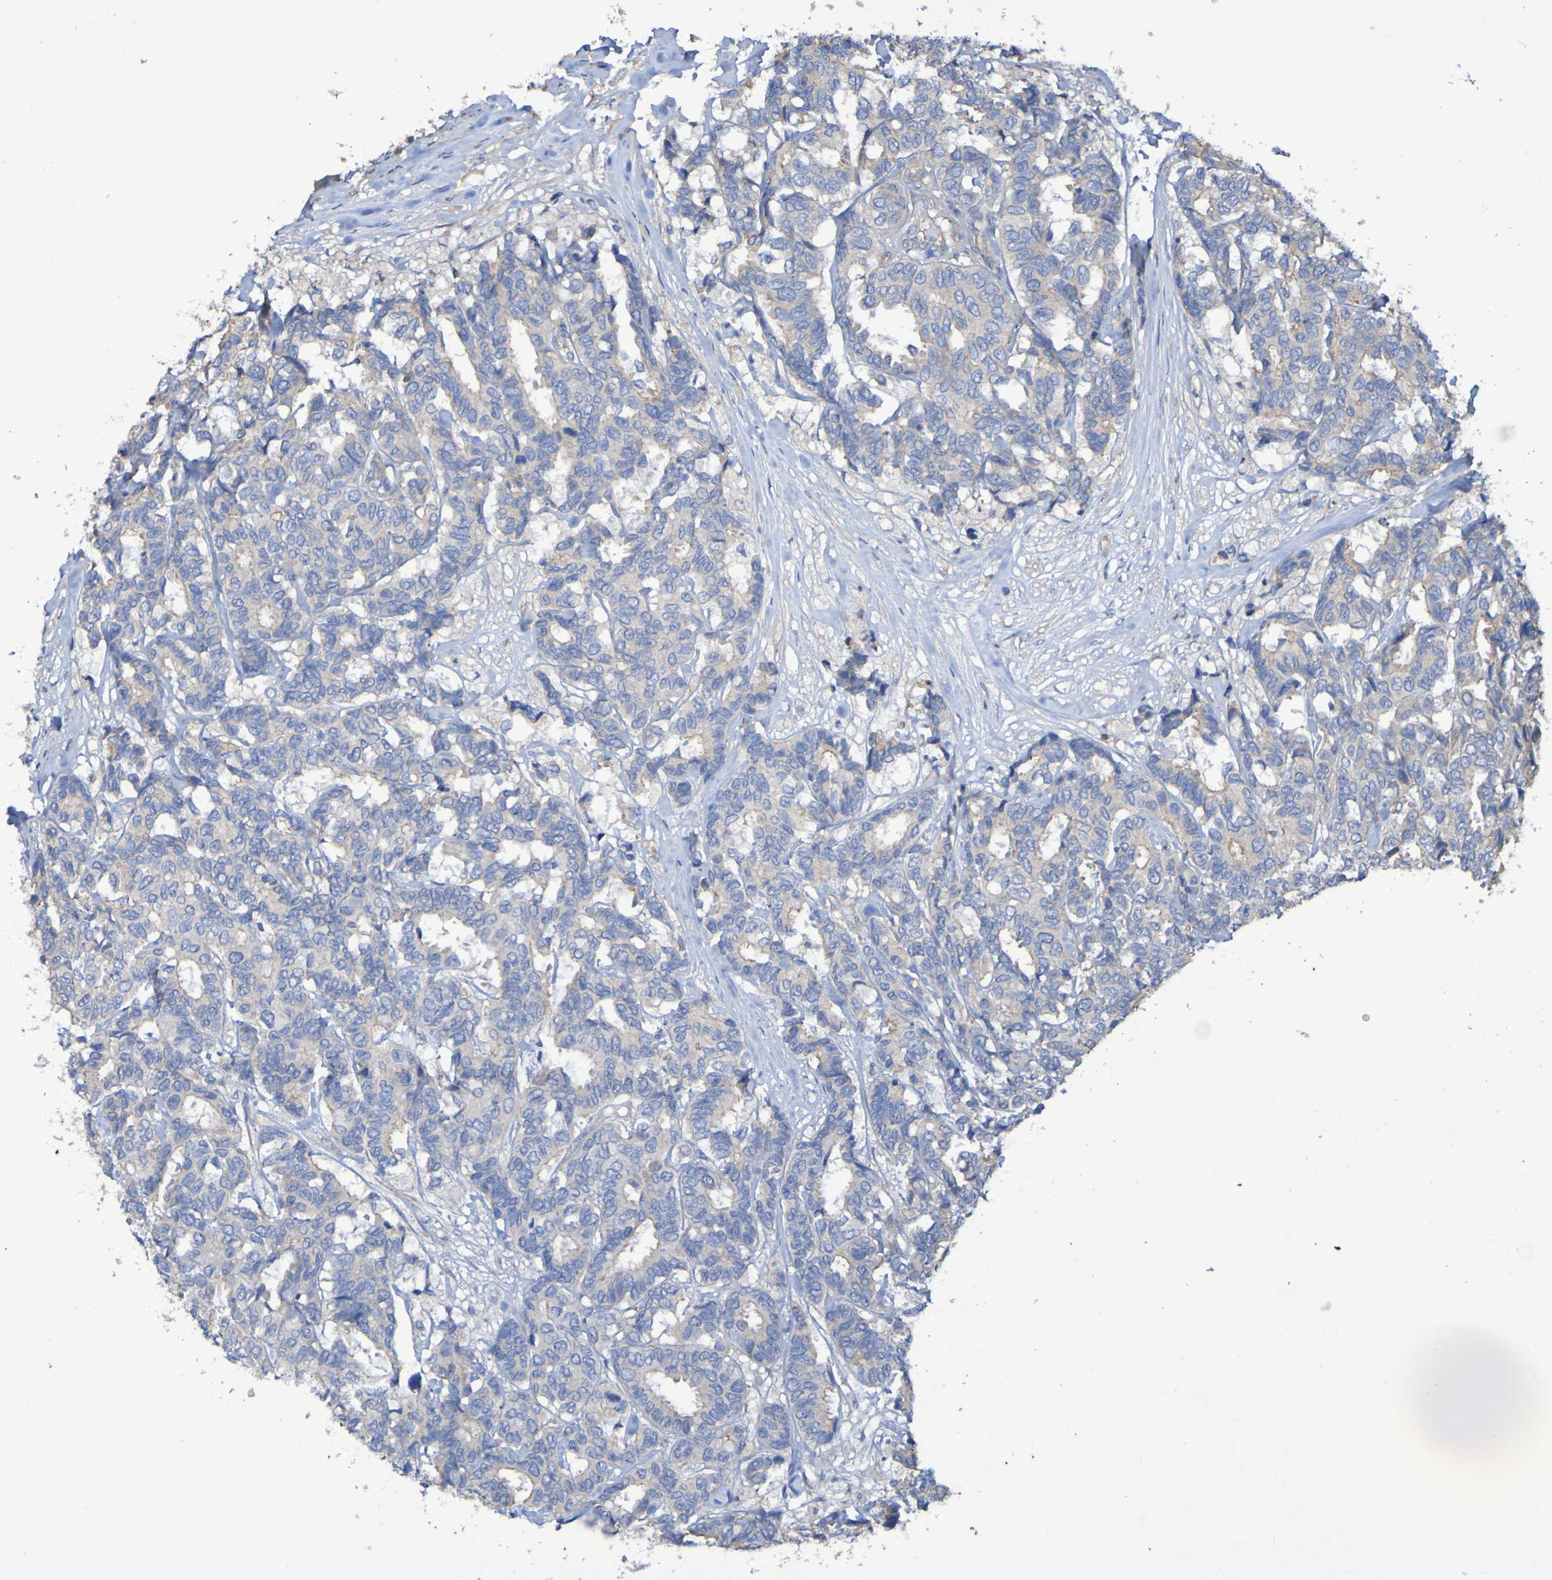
{"staining": {"intensity": "weak", "quantity": "25%-75%", "location": "cytoplasmic/membranous"}, "tissue": "breast cancer", "cell_type": "Tumor cells", "image_type": "cancer", "snomed": [{"axis": "morphology", "description": "Duct carcinoma"}, {"axis": "topography", "description": "Breast"}], "caption": "The image exhibits immunohistochemical staining of breast cancer. There is weak cytoplasmic/membranous expression is identified in about 25%-75% of tumor cells. Nuclei are stained in blue.", "gene": "SYNJ1", "patient": {"sex": "female", "age": 87}}